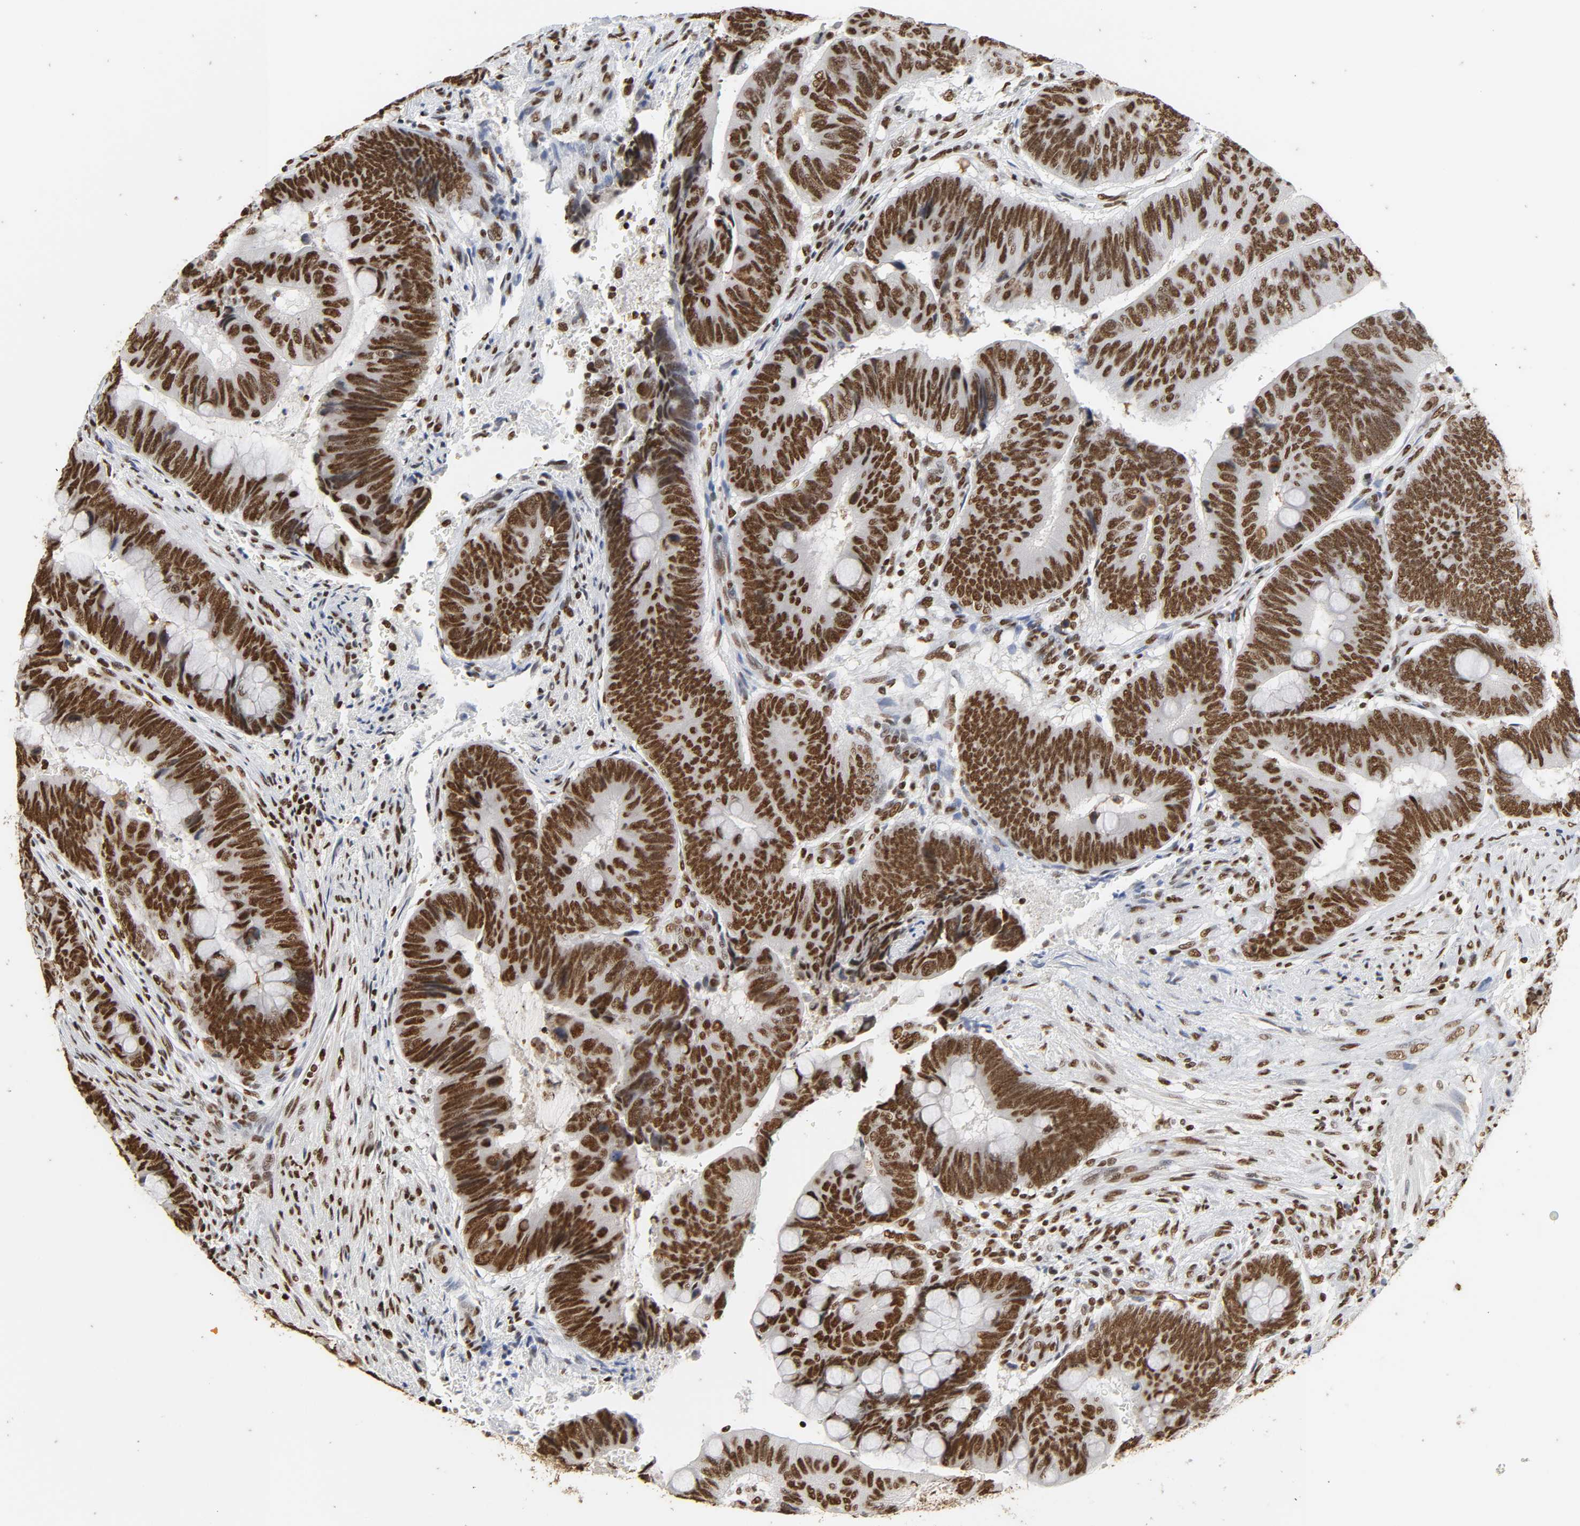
{"staining": {"intensity": "strong", "quantity": ">75%", "location": "nuclear"}, "tissue": "colorectal cancer", "cell_type": "Tumor cells", "image_type": "cancer", "snomed": [{"axis": "morphology", "description": "Normal tissue, NOS"}, {"axis": "morphology", "description": "Adenocarcinoma, NOS"}, {"axis": "topography", "description": "Rectum"}], "caption": "Colorectal cancer (adenocarcinoma) tissue demonstrates strong nuclear staining in approximately >75% of tumor cells, visualized by immunohistochemistry.", "gene": "HNRNPC", "patient": {"sex": "male", "age": 92}}